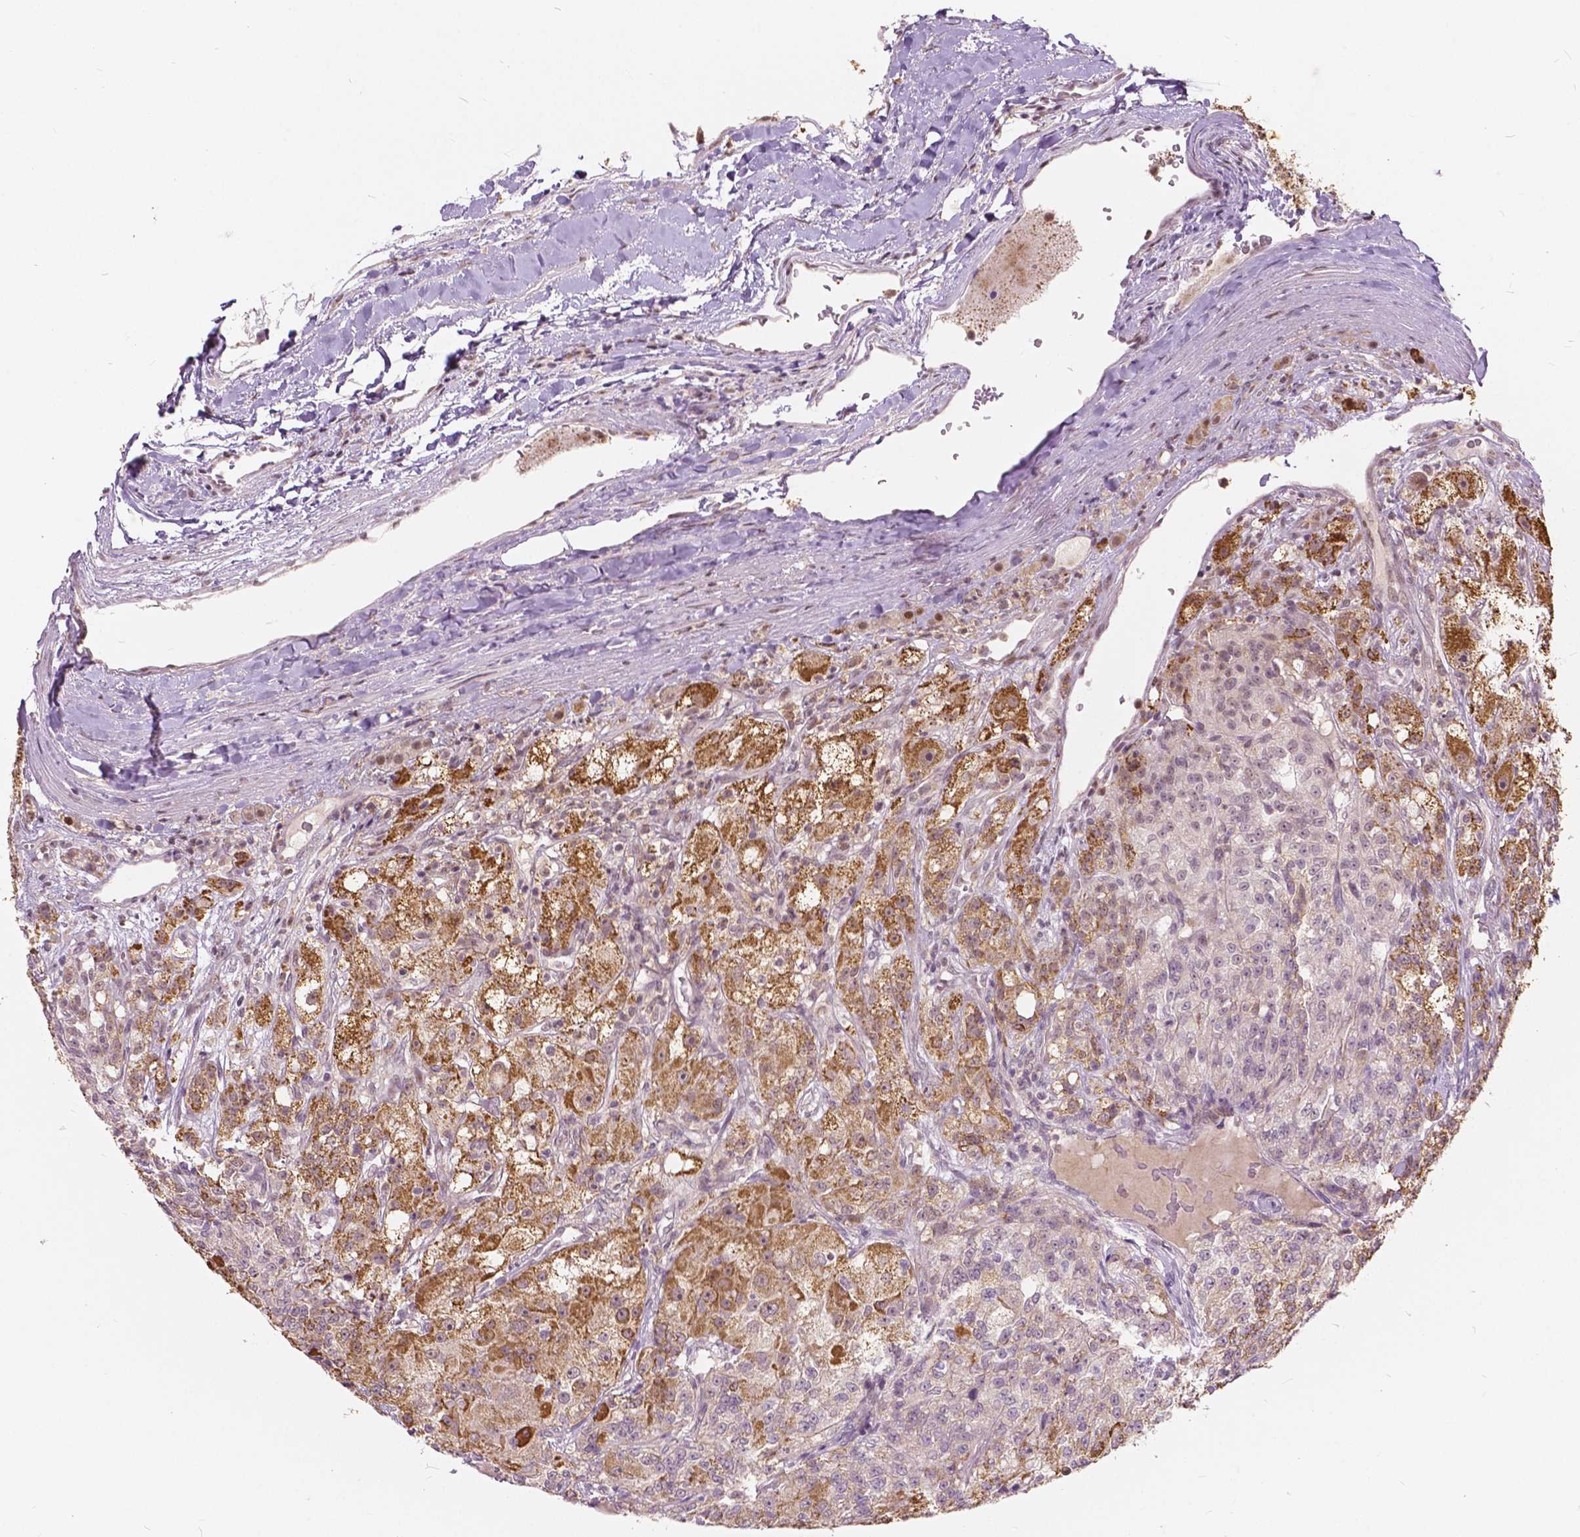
{"staining": {"intensity": "moderate", "quantity": "25%-75%", "location": "cytoplasmic/membranous"}, "tissue": "renal cancer", "cell_type": "Tumor cells", "image_type": "cancer", "snomed": [{"axis": "morphology", "description": "Adenocarcinoma, NOS"}, {"axis": "topography", "description": "Kidney"}], "caption": "Protein expression analysis of human adenocarcinoma (renal) reveals moderate cytoplasmic/membranous staining in about 25%-75% of tumor cells. (brown staining indicates protein expression, while blue staining denotes nuclei).", "gene": "DLX6", "patient": {"sex": "female", "age": 63}}